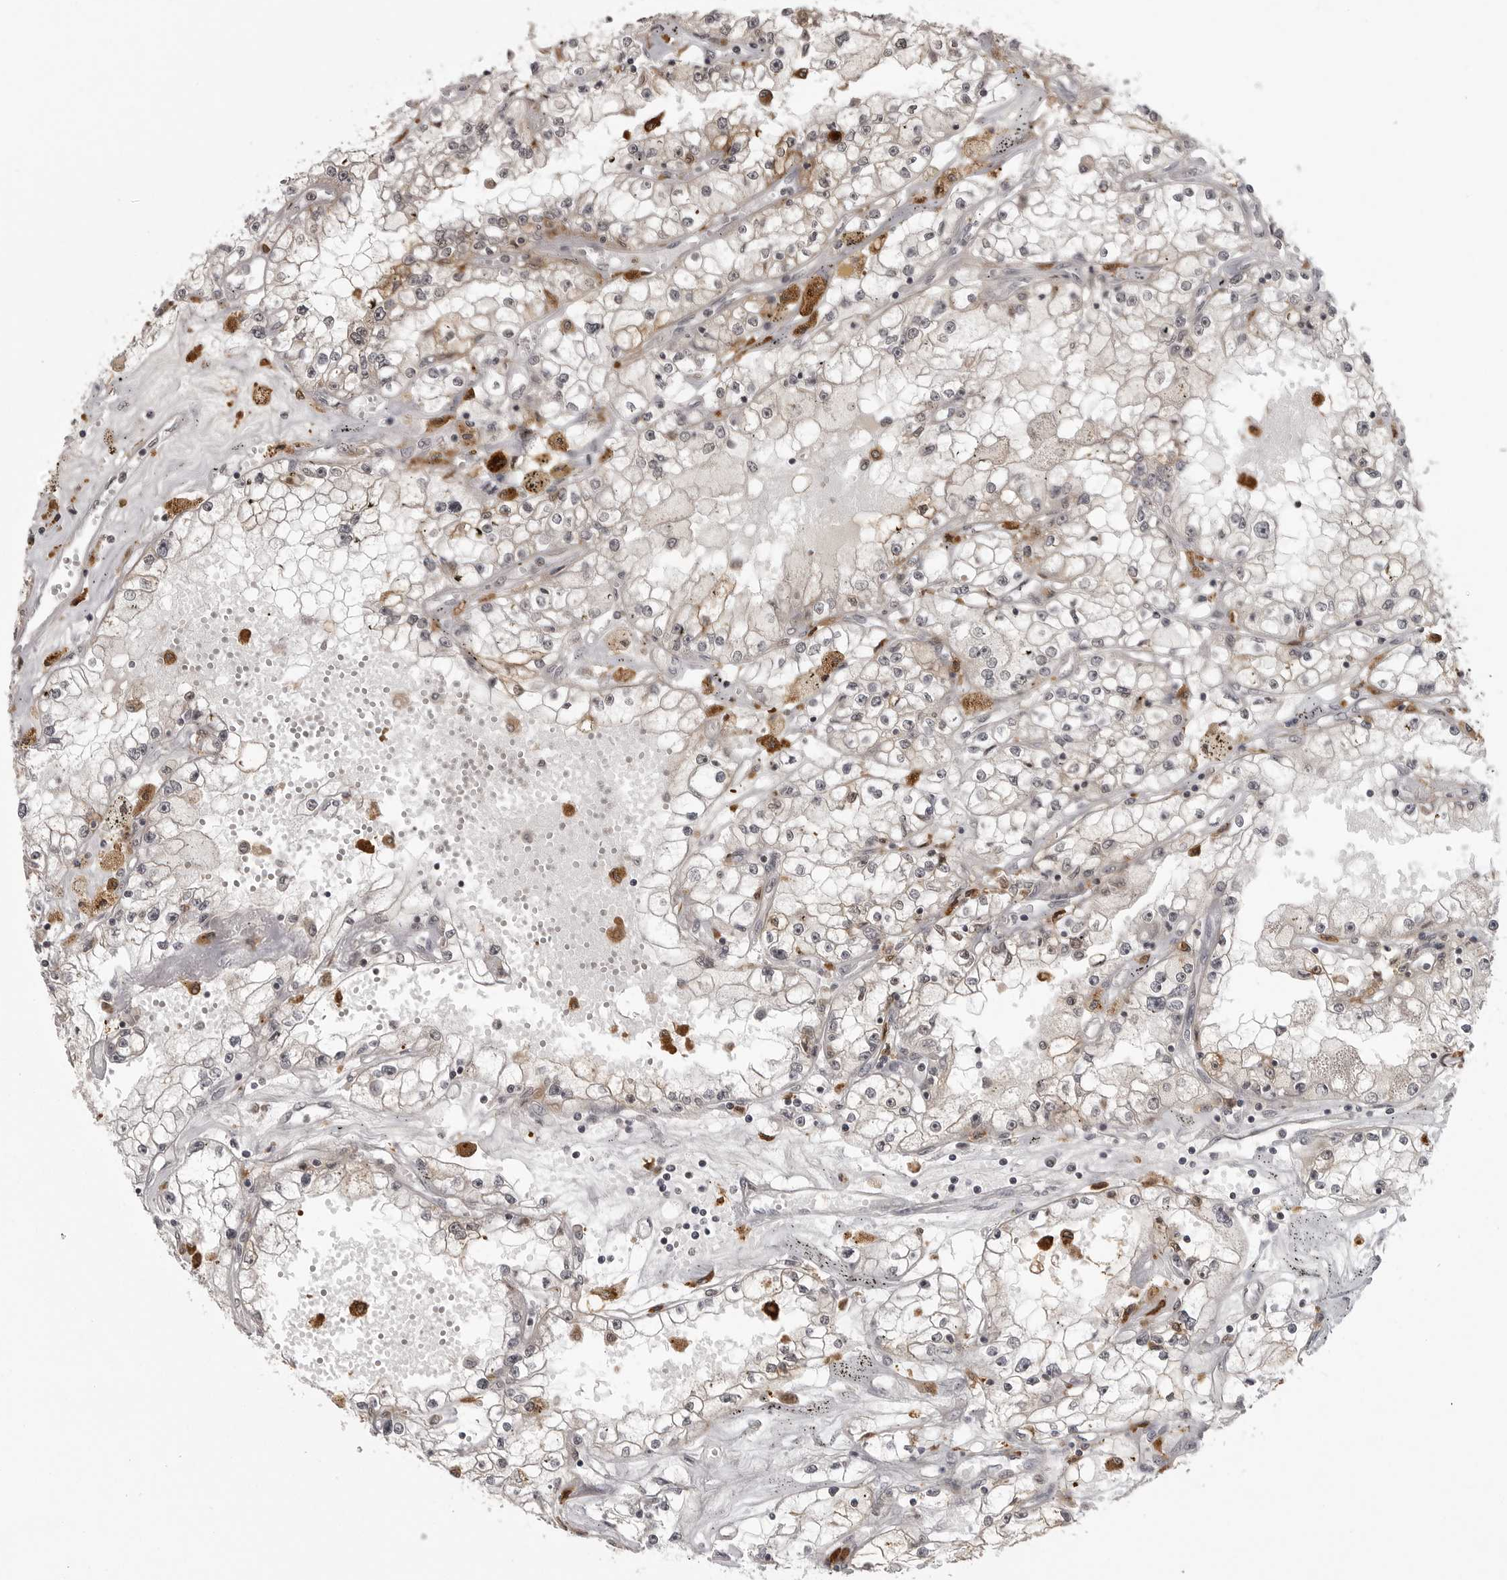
{"staining": {"intensity": "weak", "quantity": "25%-75%", "location": "cytoplasmic/membranous,nuclear"}, "tissue": "renal cancer", "cell_type": "Tumor cells", "image_type": "cancer", "snomed": [{"axis": "morphology", "description": "Adenocarcinoma, NOS"}, {"axis": "topography", "description": "Kidney"}], "caption": "Immunohistochemistry micrograph of neoplastic tissue: renal cancer (adenocarcinoma) stained using immunohistochemistry demonstrates low levels of weak protein expression localized specifically in the cytoplasmic/membranous and nuclear of tumor cells, appearing as a cytoplasmic/membranous and nuclear brown color.", "gene": "PEG3", "patient": {"sex": "male", "age": 56}}